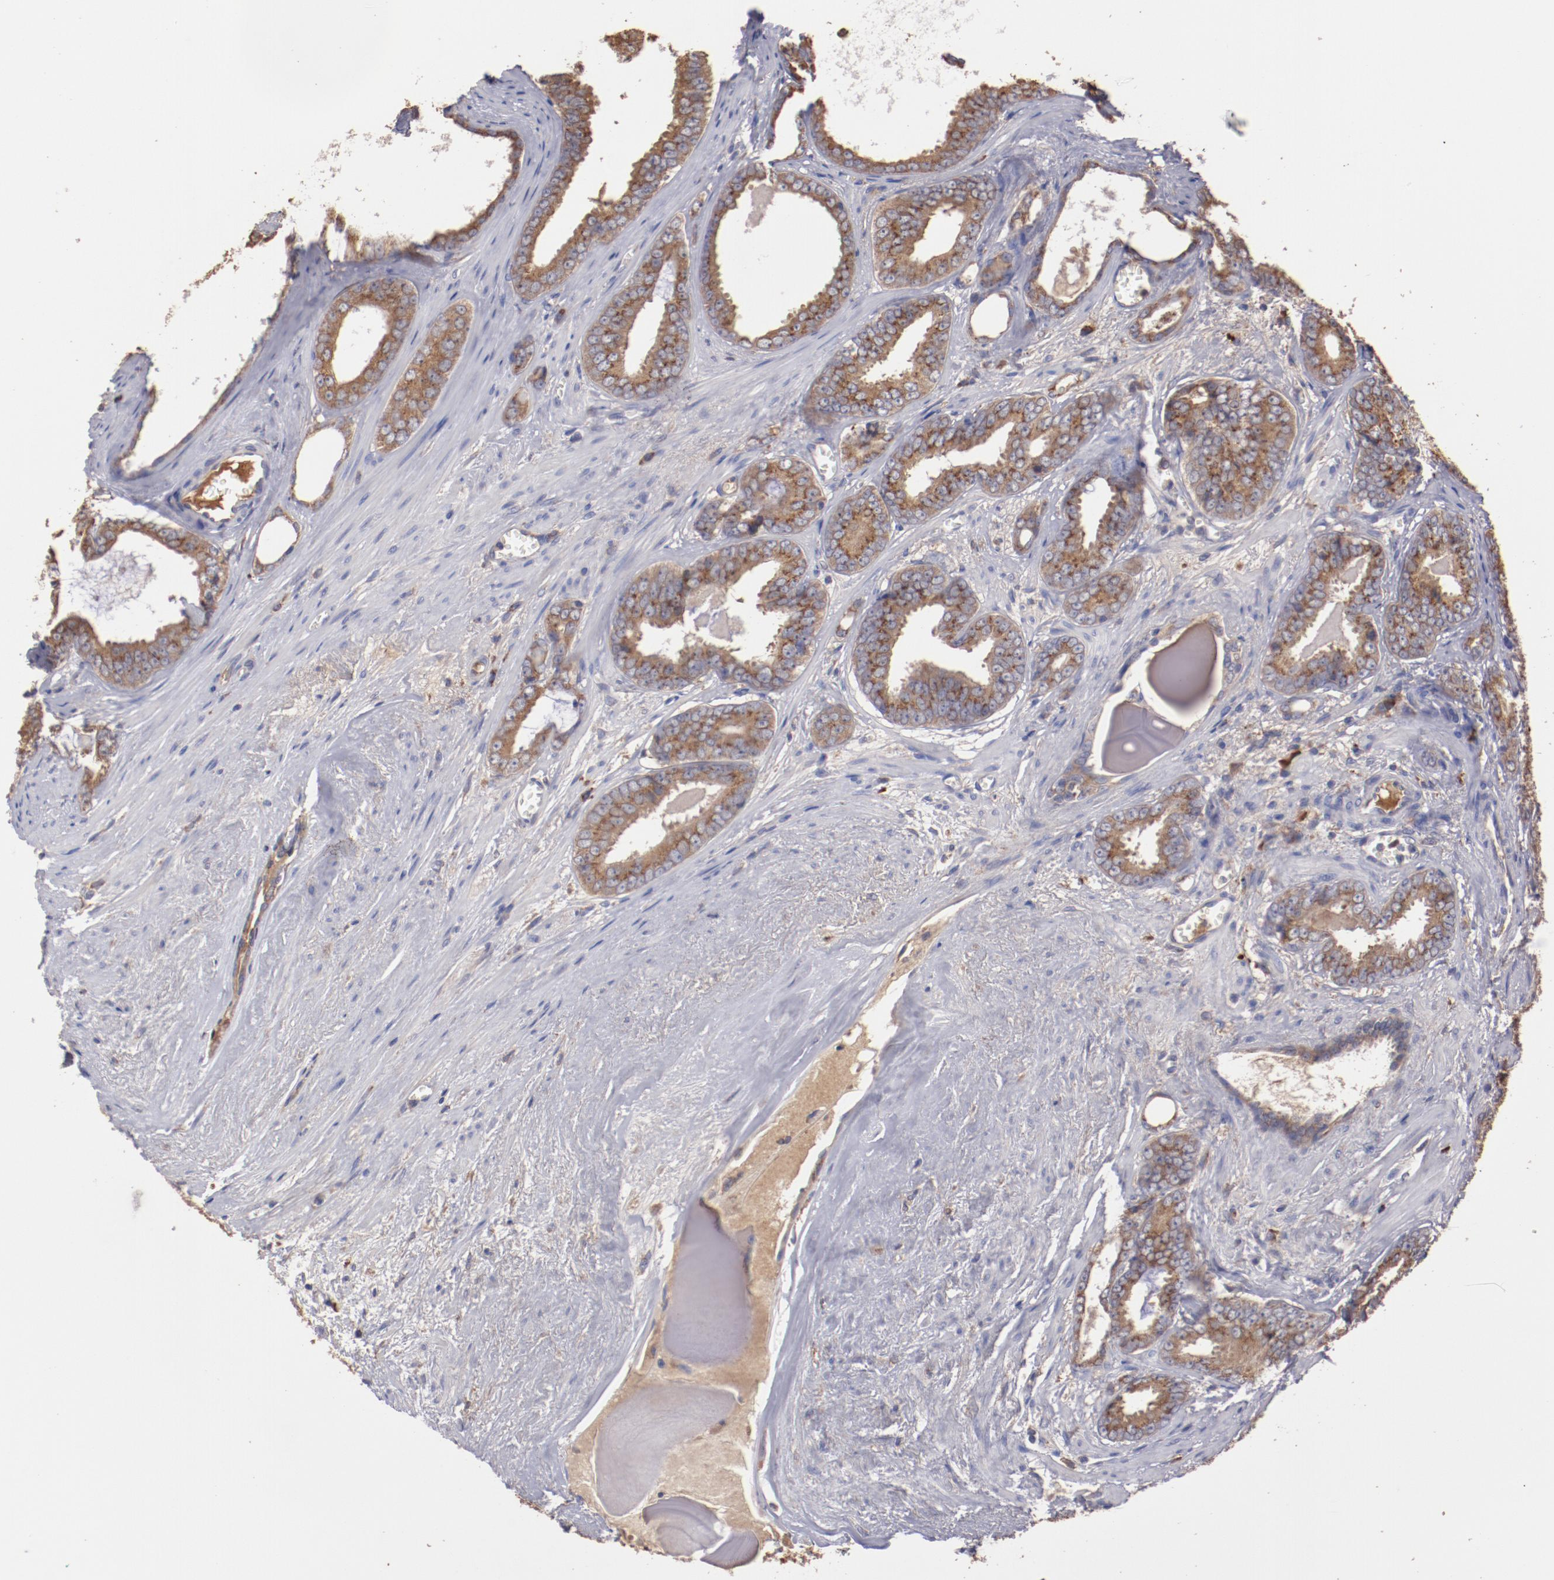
{"staining": {"intensity": "moderate", "quantity": ">75%", "location": "cytoplasmic/membranous"}, "tissue": "prostate cancer", "cell_type": "Tumor cells", "image_type": "cancer", "snomed": [{"axis": "morphology", "description": "Adenocarcinoma, Medium grade"}, {"axis": "topography", "description": "Prostate"}], "caption": "Immunohistochemical staining of human prostate medium-grade adenocarcinoma exhibits medium levels of moderate cytoplasmic/membranous protein positivity in approximately >75% of tumor cells.", "gene": "NFKBIE", "patient": {"sex": "male", "age": 79}}